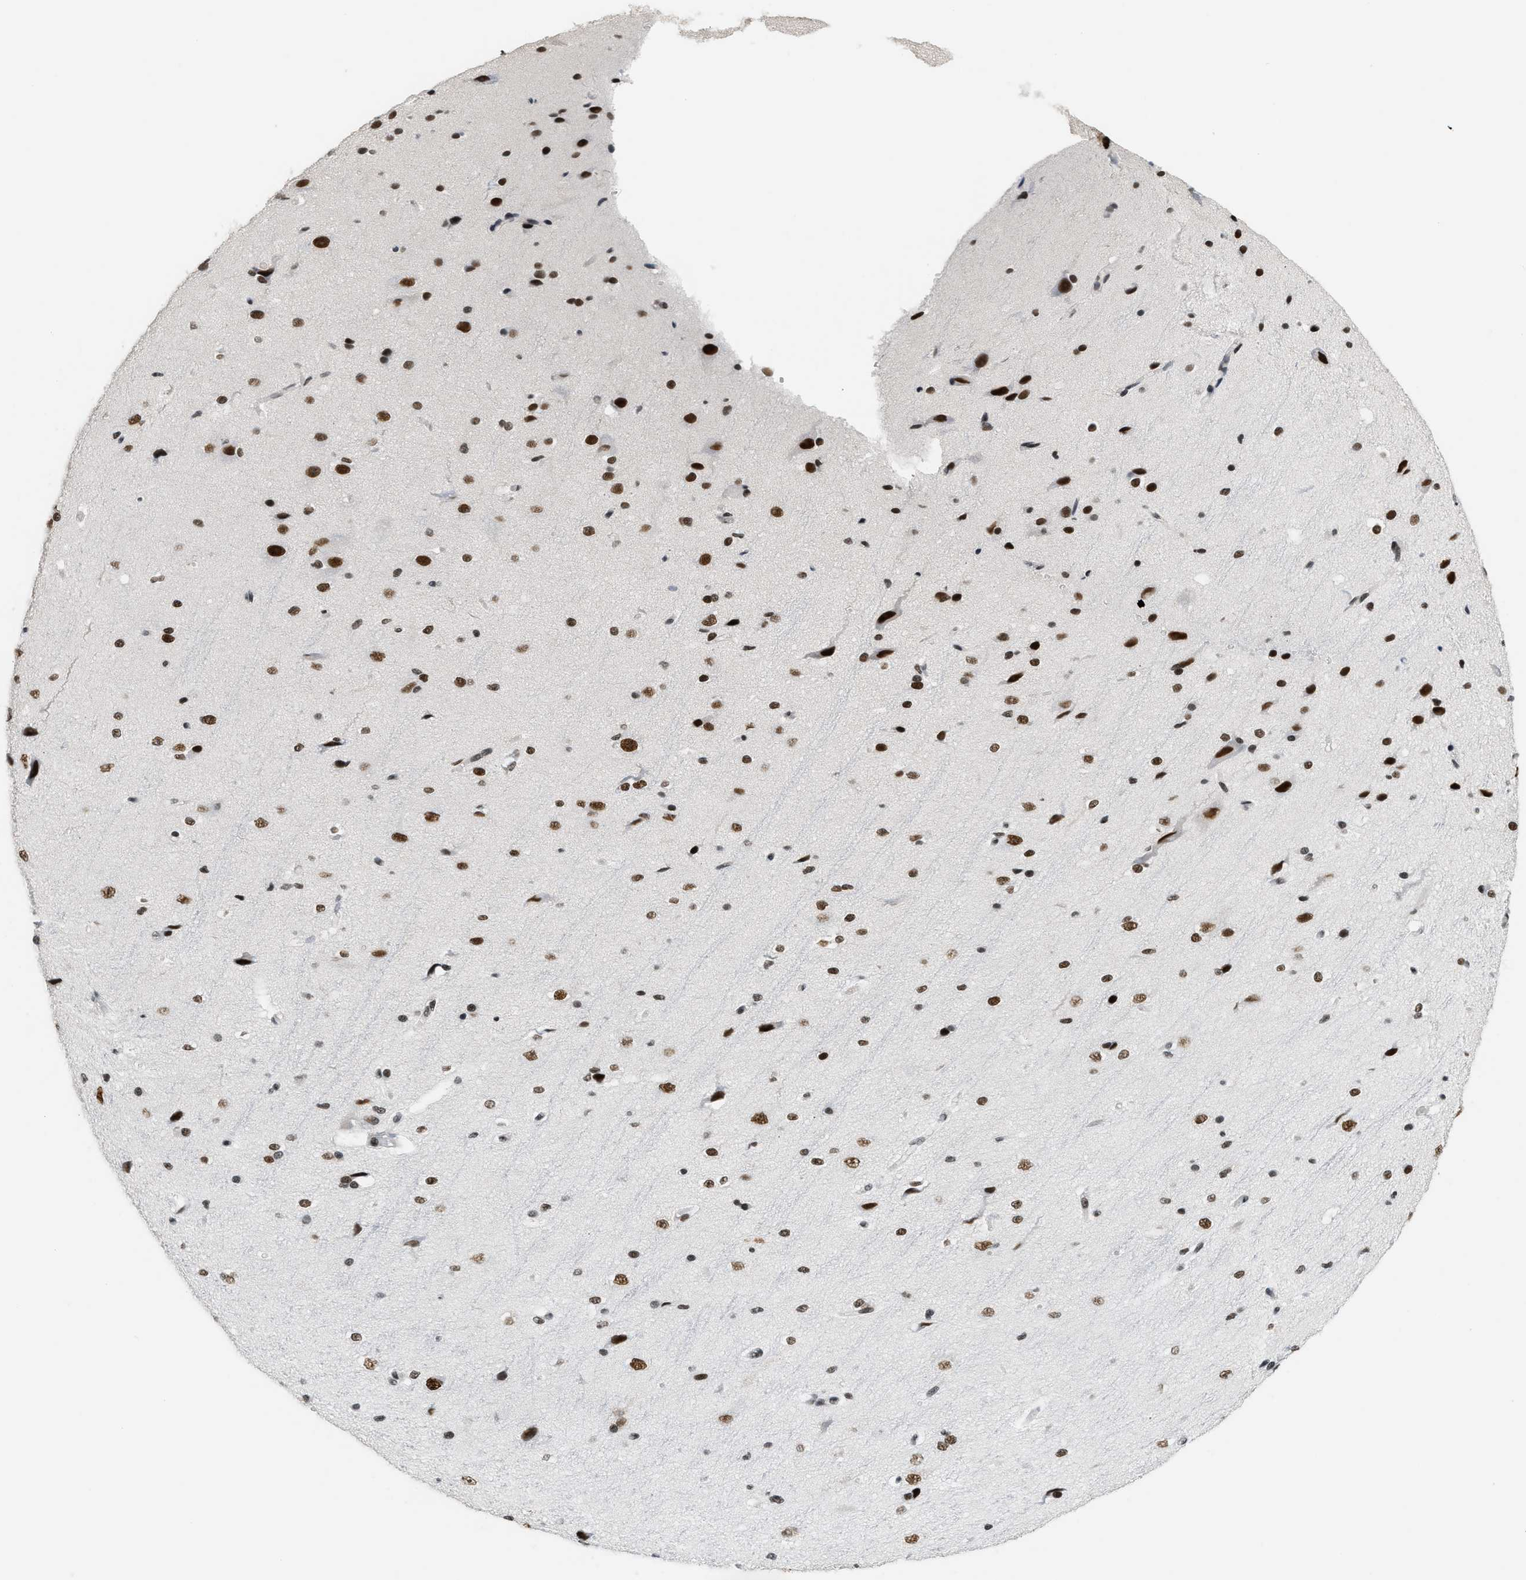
{"staining": {"intensity": "strong", "quantity": ">75%", "location": "nuclear"}, "tissue": "cerebral cortex", "cell_type": "Endothelial cells", "image_type": "normal", "snomed": [{"axis": "morphology", "description": "Normal tissue, NOS"}, {"axis": "morphology", "description": "Developmental malformation"}, {"axis": "topography", "description": "Cerebral cortex"}], "caption": "DAB immunohistochemical staining of unremarkable human cerebral cortex displays strong nuclear protein positivity in approximately >75% of endothelial cells.", "gene": "SMARCB1", "patient": {"sex": "female", "age": 30}}